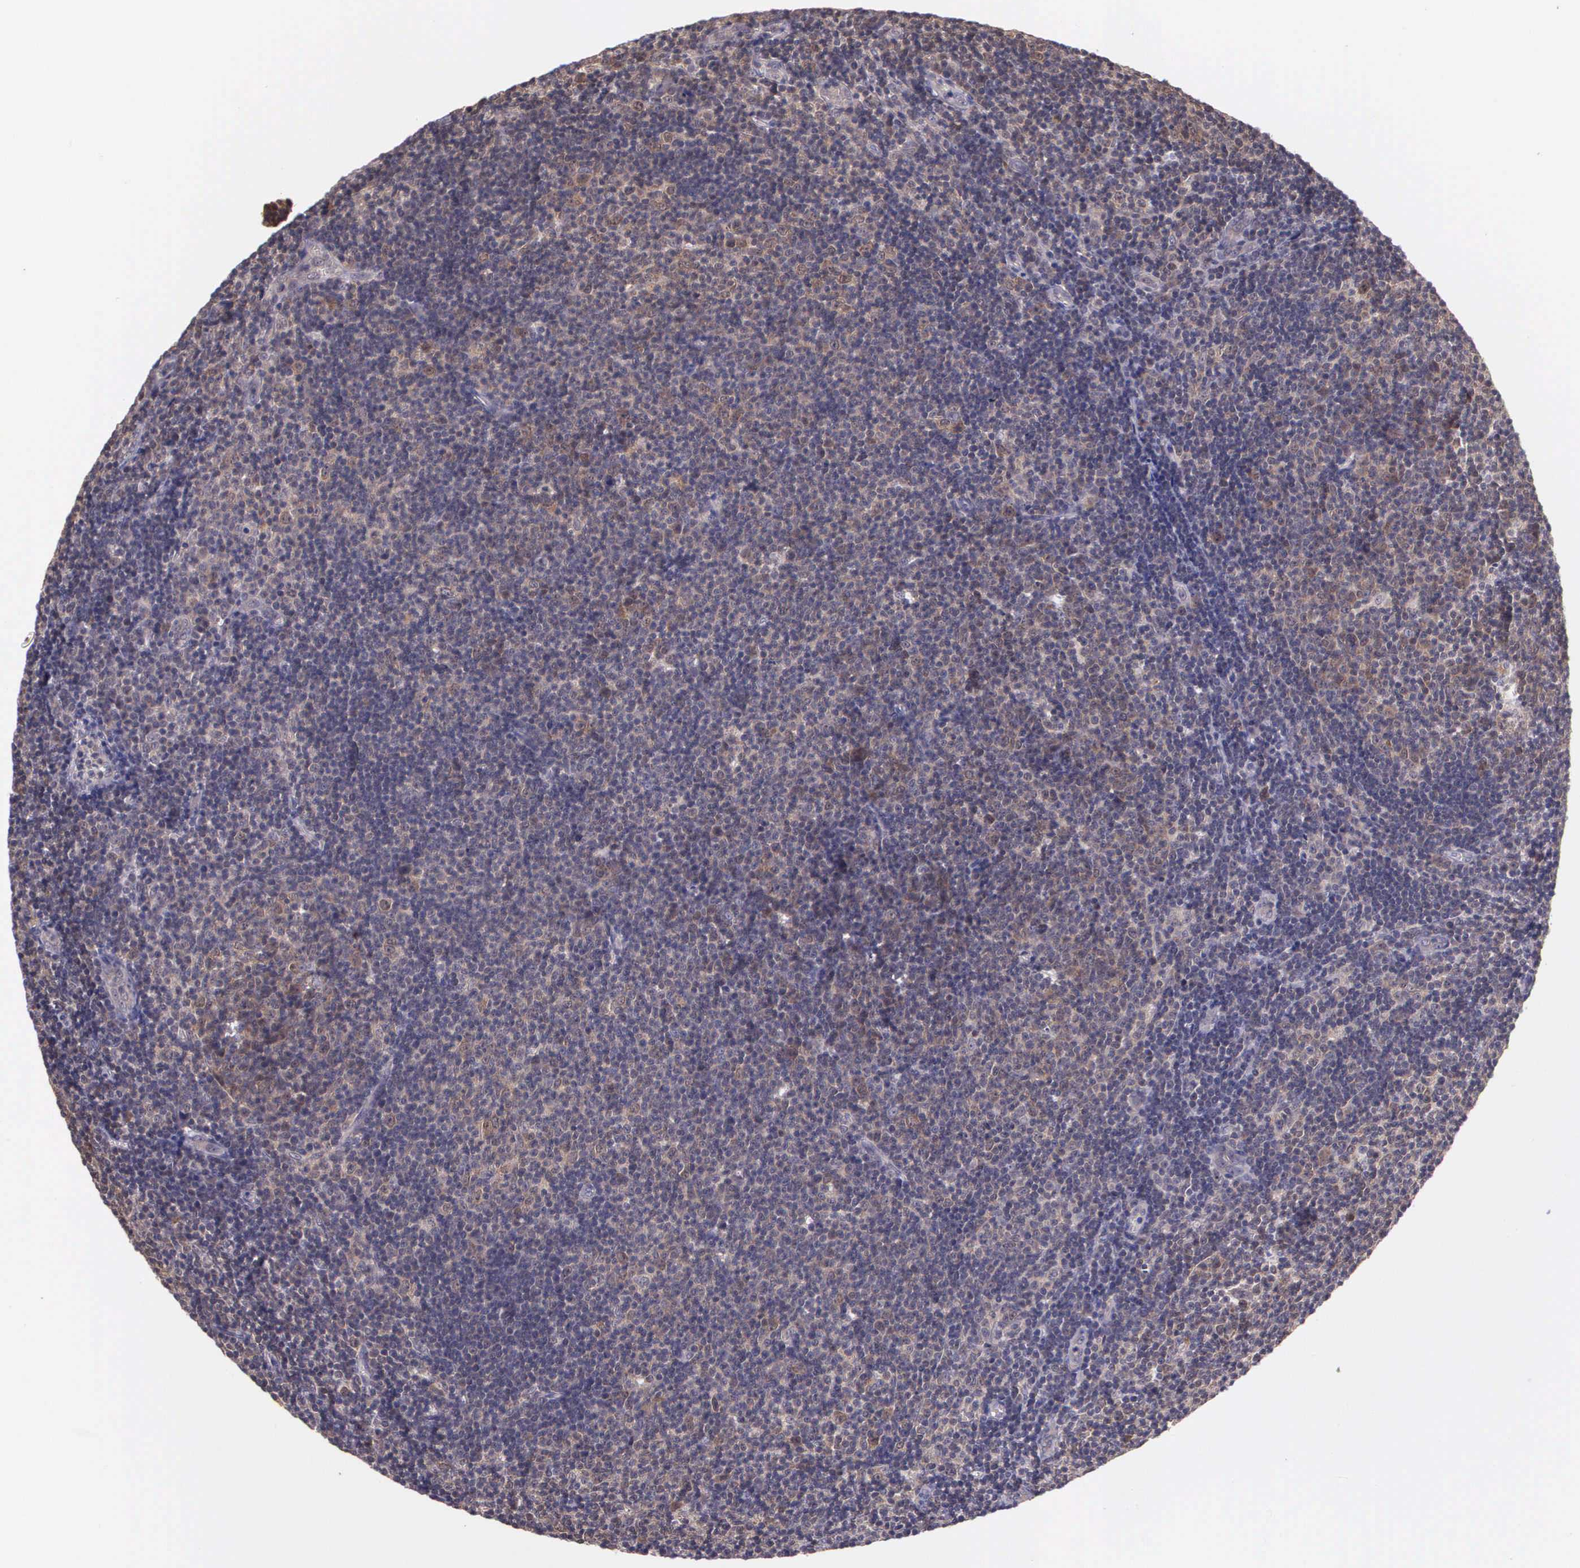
{"staining": {"intensity": "negative", "quantity": "none", "location": "none"}, "tissue": "lymphoma", "cell_type": "Tumor cells", "image_type": "cancer", "snomed": [{"axis": "morphology", "description": "Malignant lymphoma, non-Hodgkin's type, Low grade"}, {"axis": "topography", "description": "Lymph node"}], "caption": "There is no significant positivity in tumor cells of low-grade malignant lymphoma, non-Hodgkin's type. (Immunohistochemistry, brightfield microscopy, high magnification).", "gene": "IGBP1", "patient": {"sex": "male", "age": 49}}